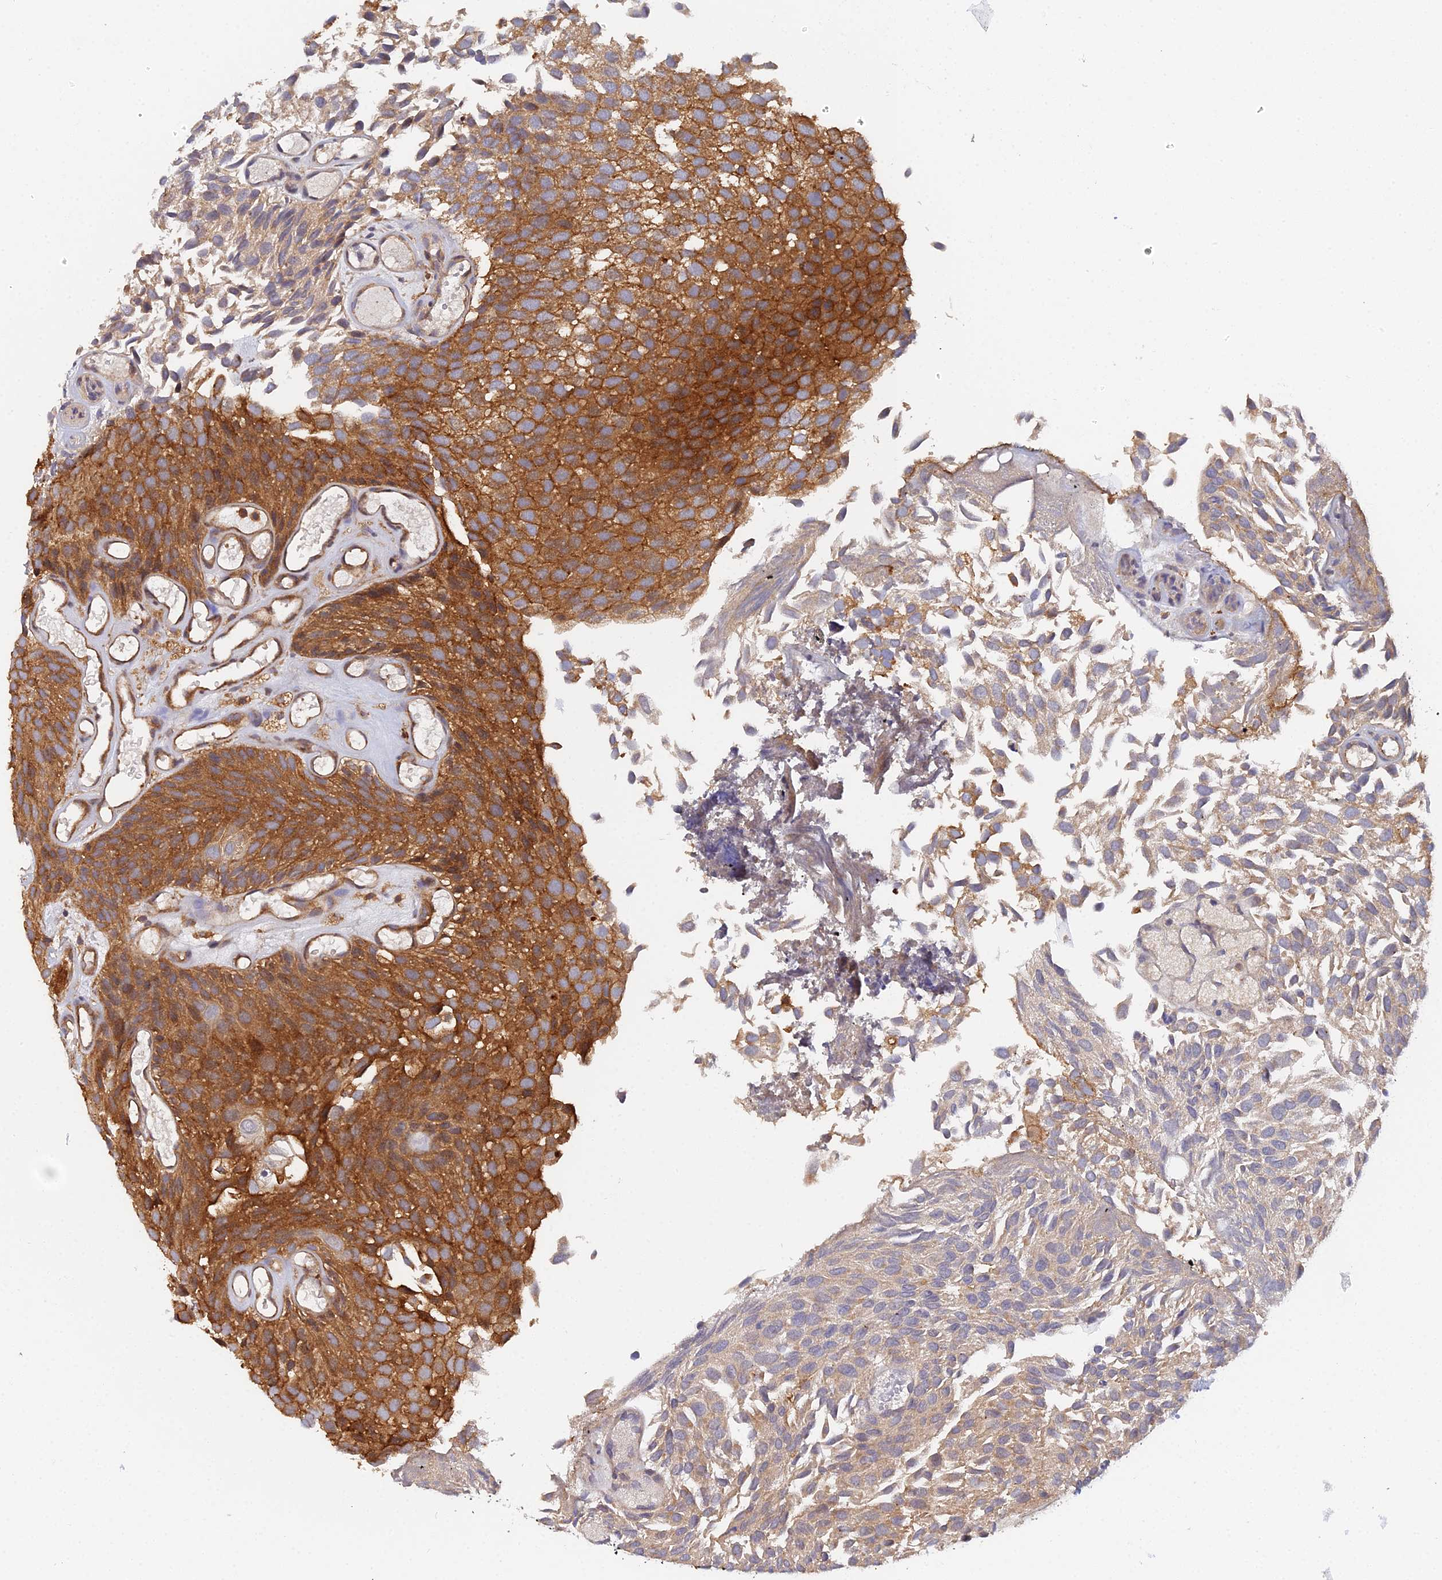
{"staining": {"intensity": "strong", "quantity": ">75%", "location": "cytoplasmic/membranous"}, "tissue": "urothelial cancer", "cell_type": "Tumor cells", "image_type": "cancer", "snomed": [{"axis": "morphology", "description": "Urothelial carcinoma, Low grade"}, {"axis": "topography", "description": "Urinary bladder"}], "caption": "Tumor cells display strong cytoplasmic/membranous expression in about >75% of cells in urothelial cancer.", "gene": "GNG5B", "patient": {"sex": "male", "age": 89}}